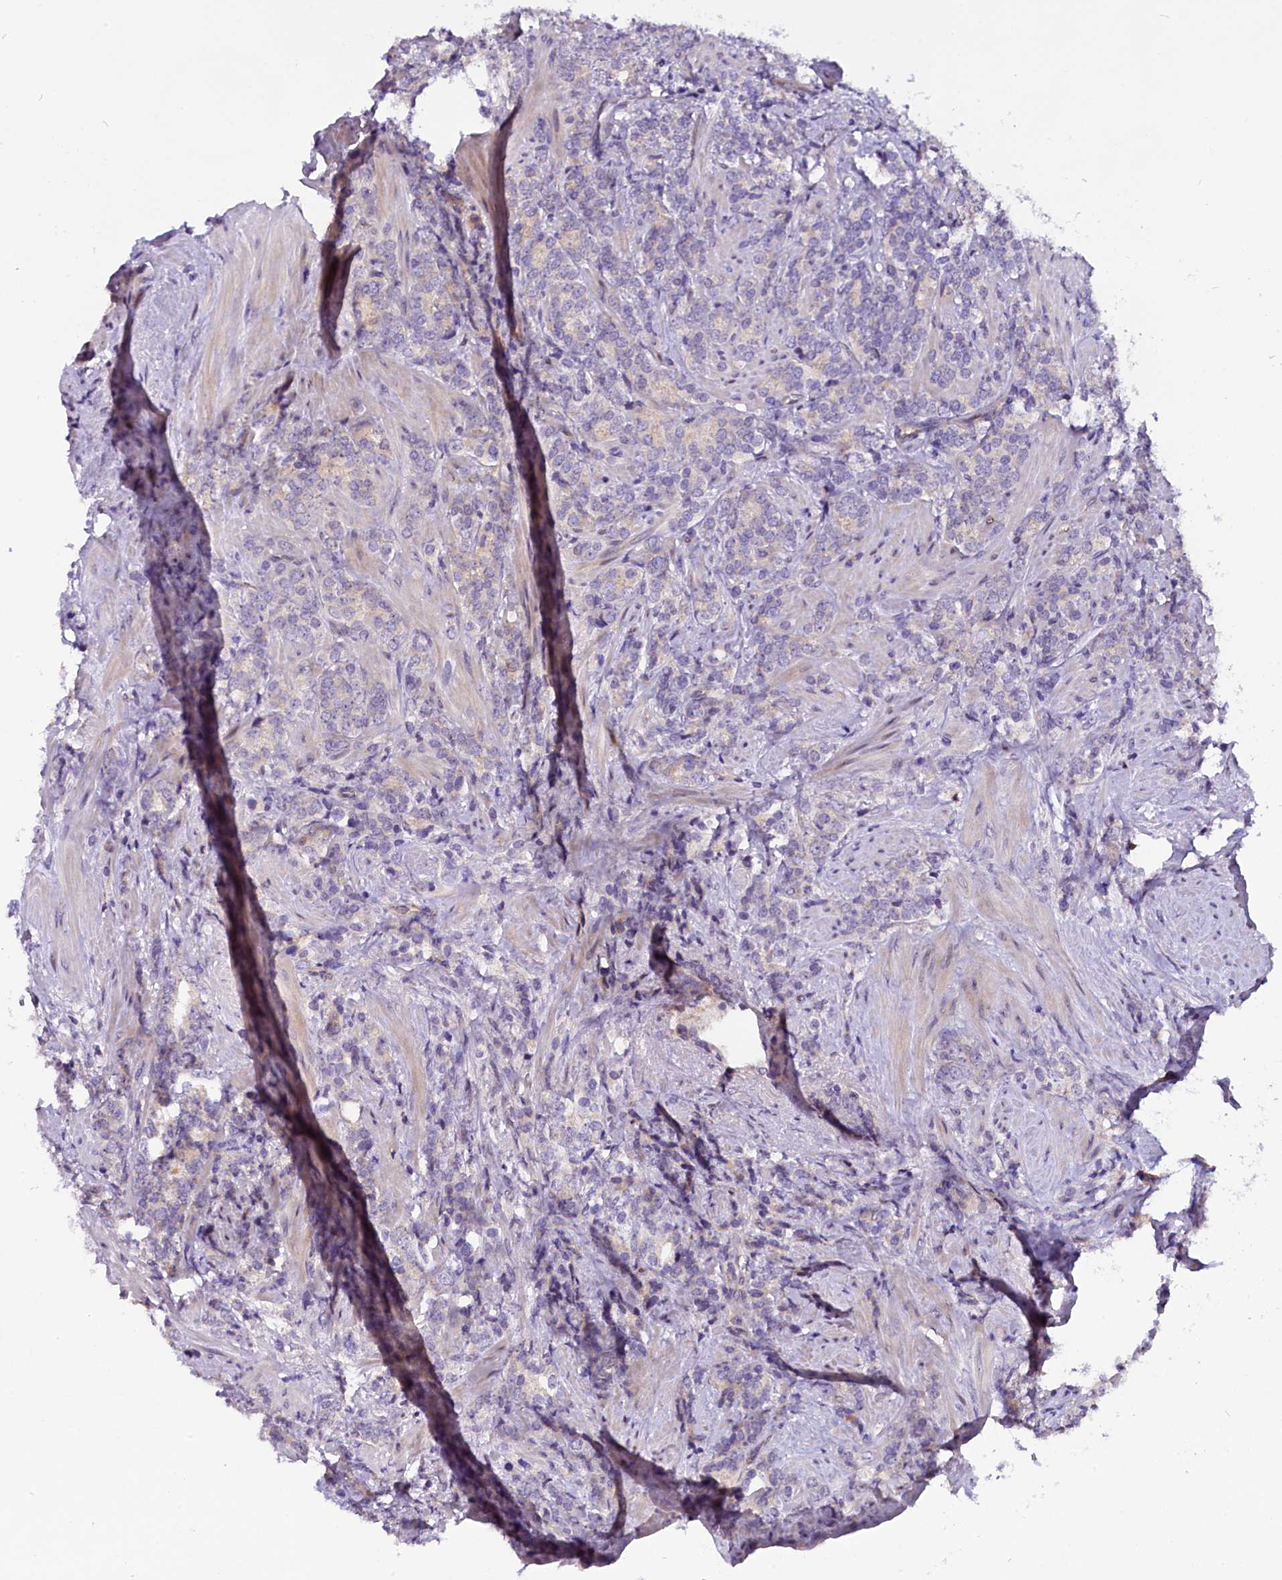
{"staining": {"intensity": "negative", "quantity": "none", "location": "none"}, "tissue": "prostate cancer", "cell_type": "Tumor cells", "image_type": "cancer", "snomed": [{"axis": "morphology", "description": "Adenocarcinoma, High grade"}, {"axis": "topography", "description": "Prostate"}], "caption": "A photomicrograph of human prostate cancer is negative for staining in tumor cells.", "gene": "C9orf40", "patient": {"sex": "male", "age": 64}}